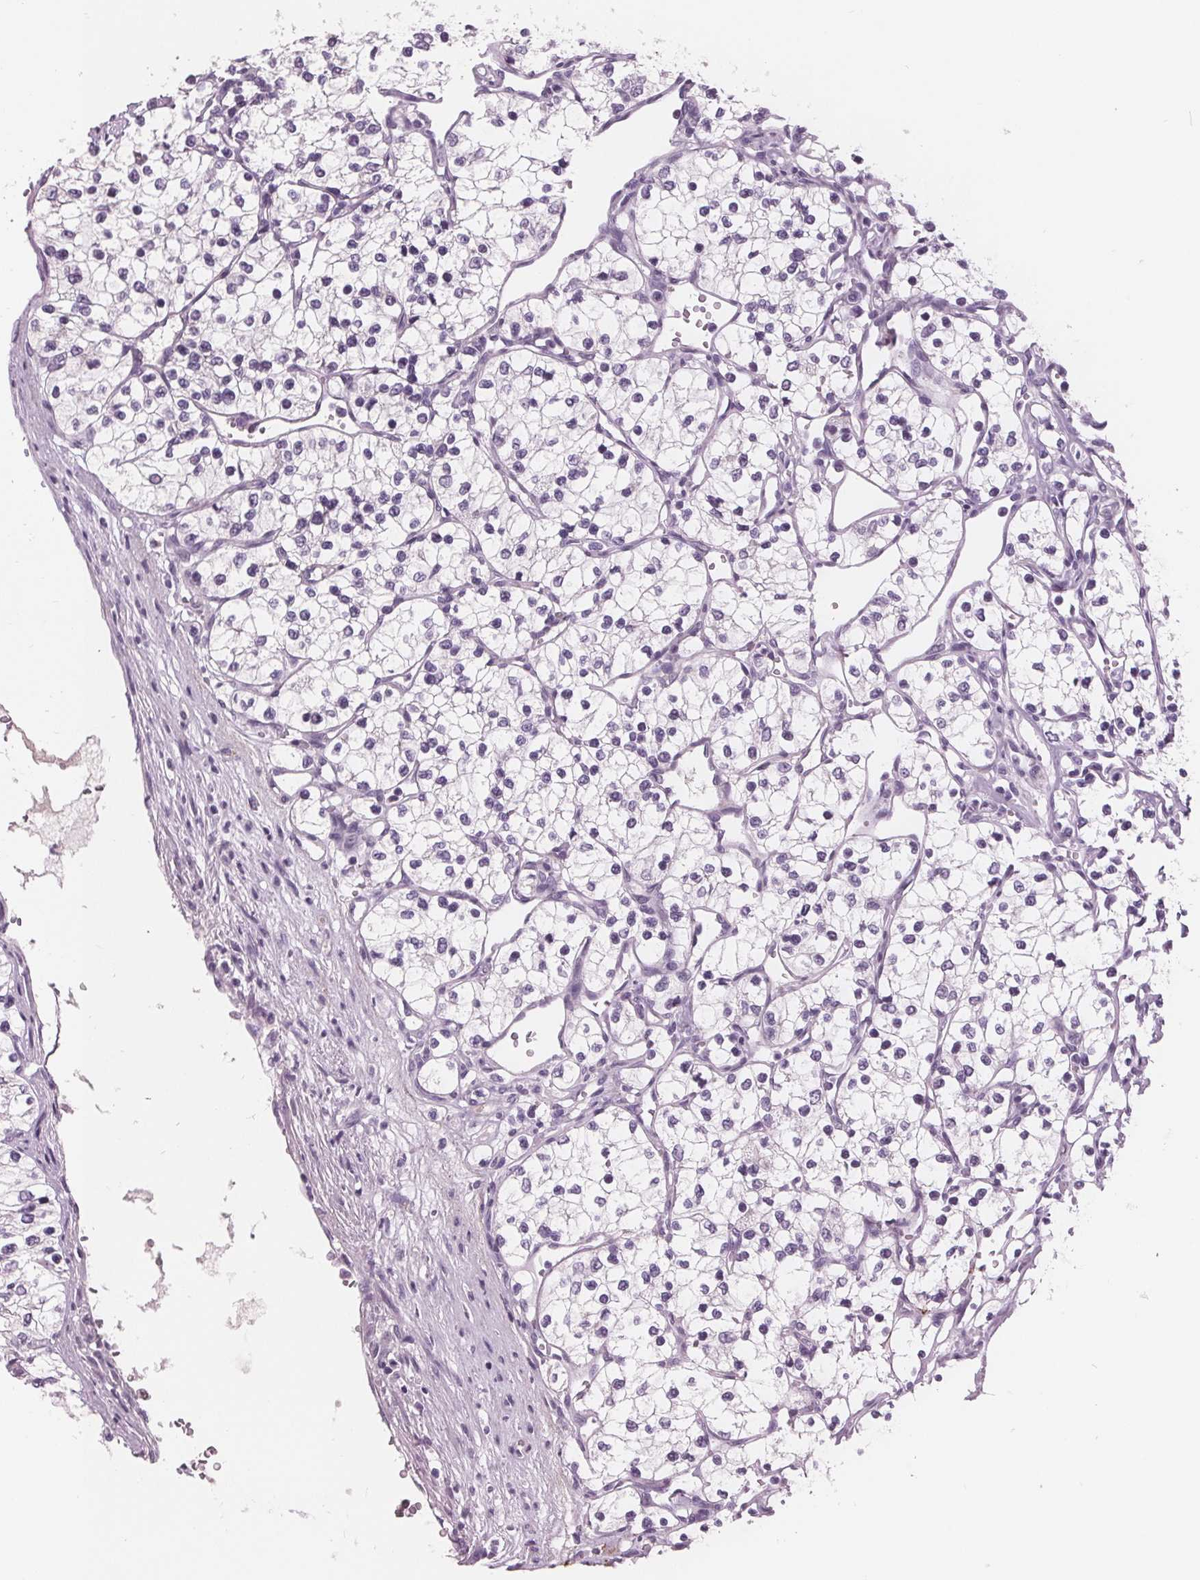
{"staining": {"intensity": "negative", "quantity": "none", "location": "none"}, "tissue": "renal cancer", "cell_type": "Tumor cells", "image_type": "cancer", "snomed": [{"axis": "morphology", "description": "Adenocarcinoma, NOS"}, {"axis": "topography", "description": "Kidney"}], "caption": "Immunohistochemistry of renal cancer demonstrates no positivity in tumor cells.", "gene": "AMBP", "patient": {"sex": "female", "age": 69}}